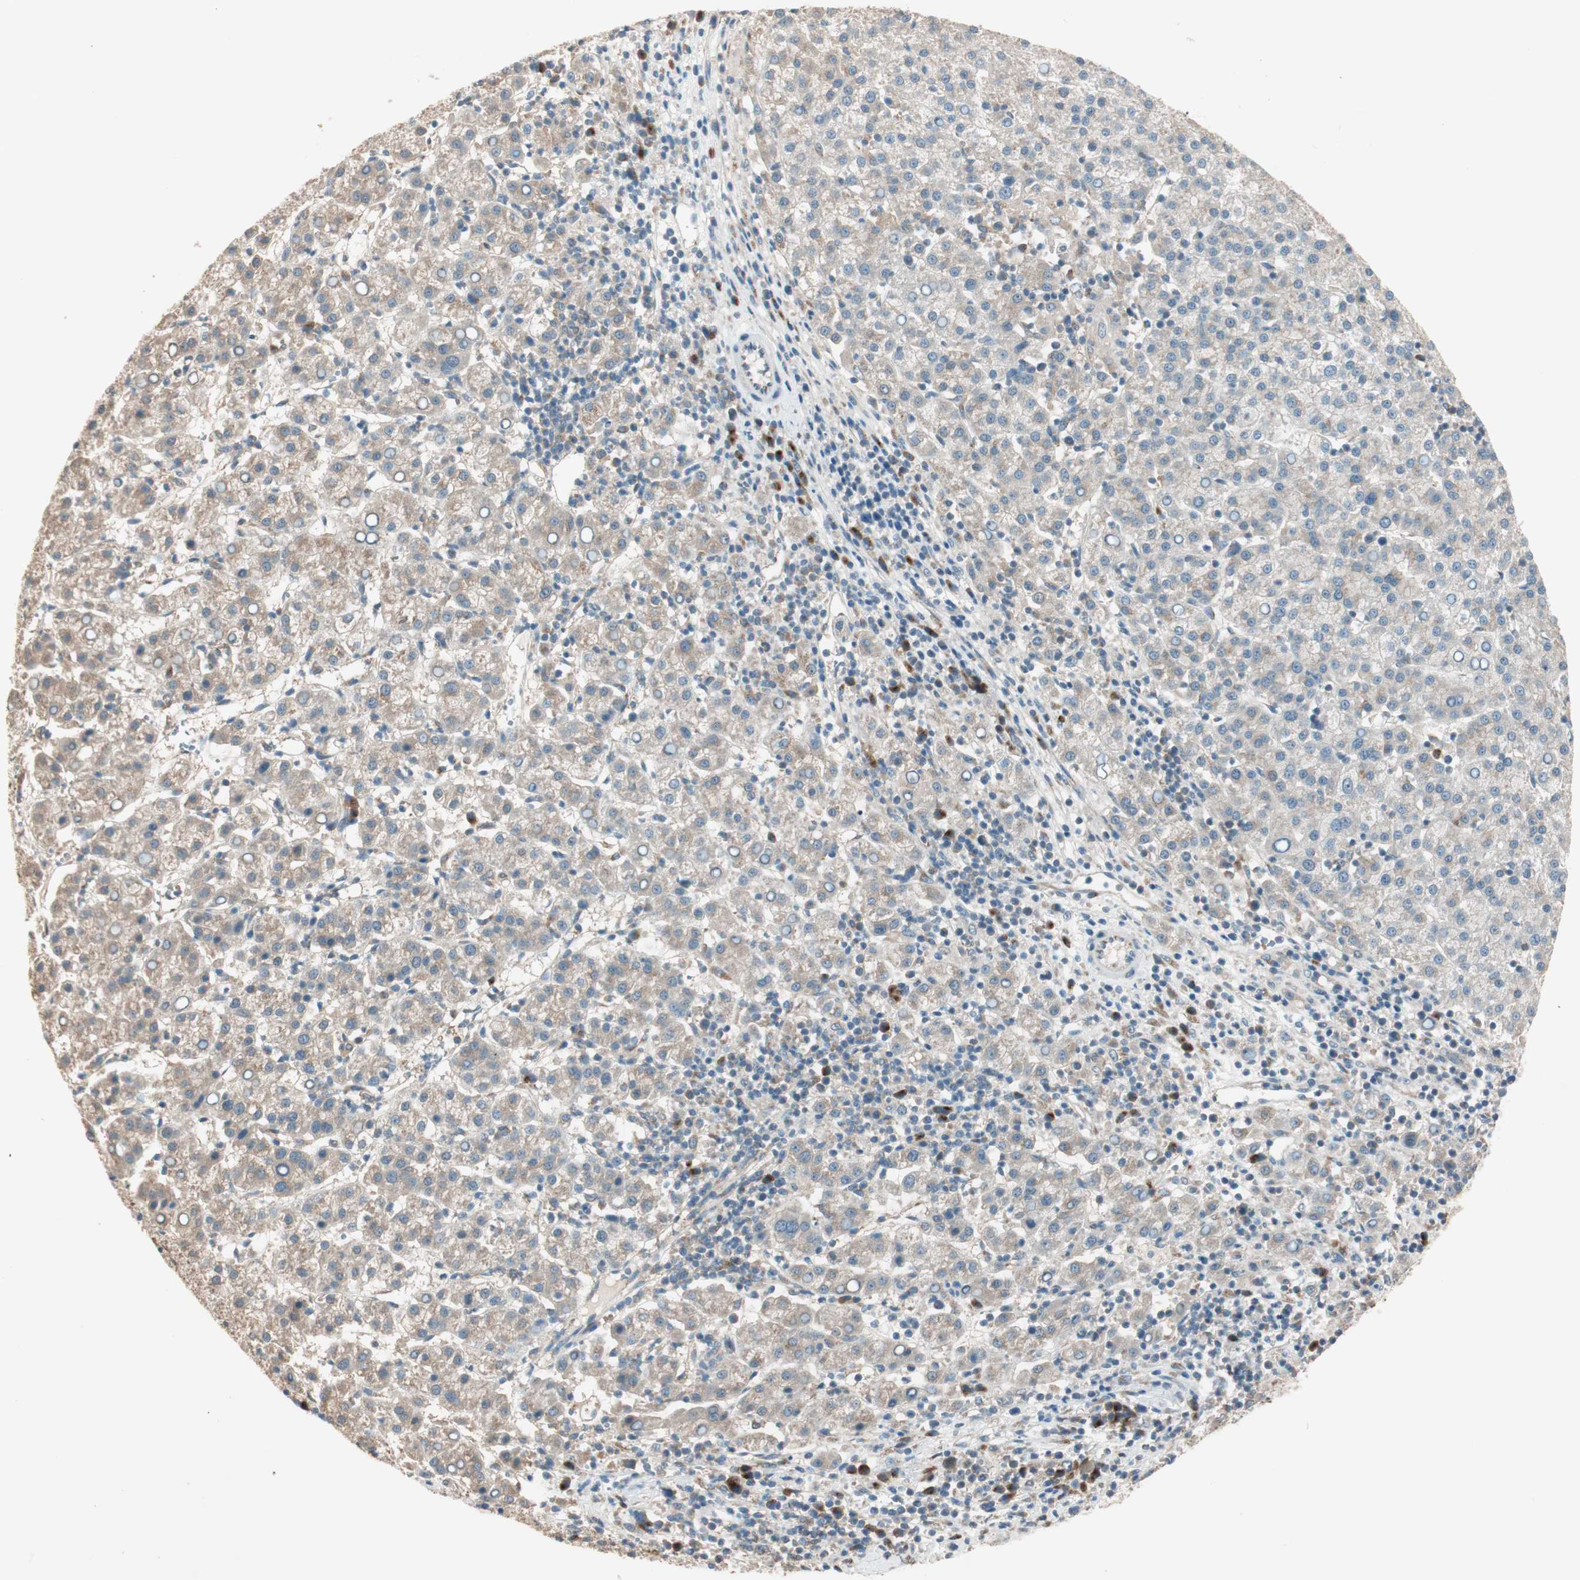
{"staining": {"intensity": "weak", "quantity": "25%-75%", "location": "cytoplasmic/membranous"}, "tissue": "liver cancer", "cell_type": "Tumor cells", "image_type": "cancer", "snomed": [{"axis": "morphology", "description": "Carcinoma, Hepatocellular, NOS"}, {"axis": "topography", "description": "Liver"}], "caption": "Immunohistochemistry (IHC) histopathology image of neoplastic tissue: liver hepatocellular carcinoma stained using immunohistochemistry (IHC) reveals low levels of weak protein expression localized specifically in the cytoplasmic/membranous of tumor cells, appearing as a cytoplasmic/membranous brown color.", "gene": "SEC16A", "patient": {"sex": "female", "age": 58}}